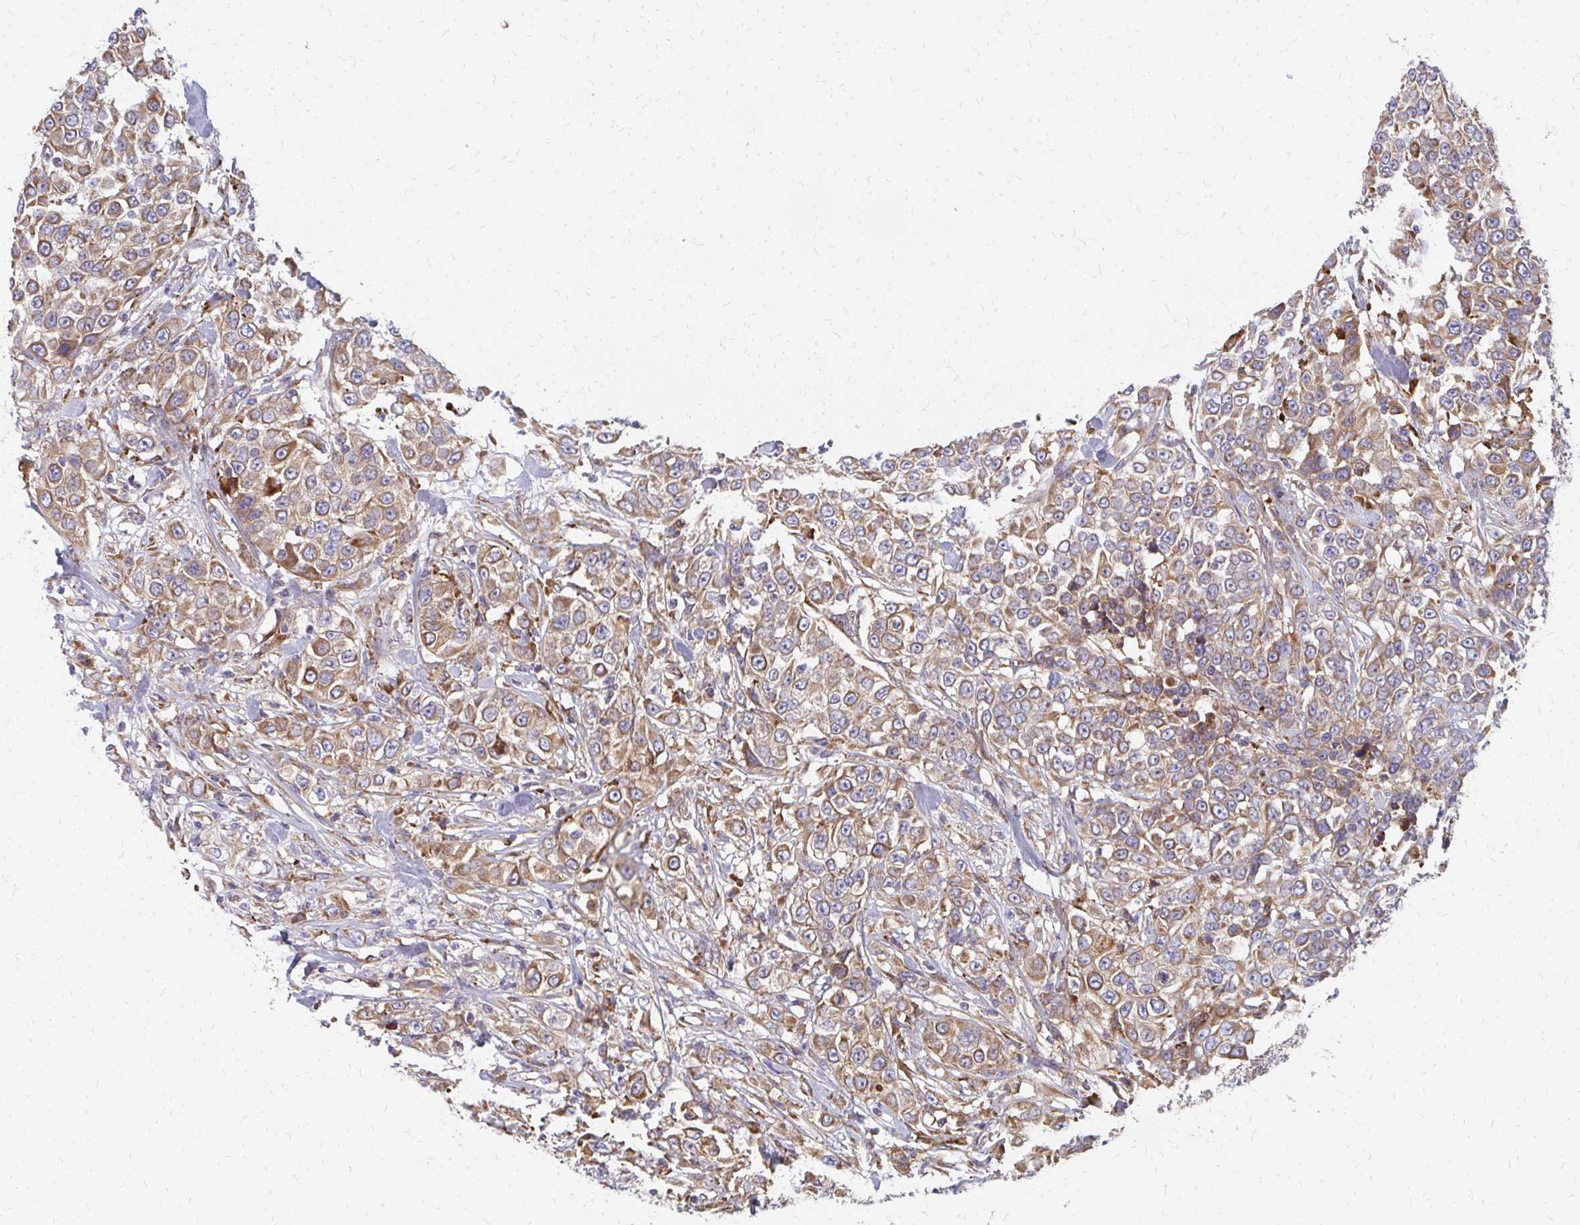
{"staining": {"intensity": "weak", "quantity": "25%-75%", "location": "cytoplasmic/membranous"}, "tissue": "urothelial cancer", "cell_type": "Tumor cells", "image_type": "cancer", "snomed": [{"axis": "morphology", "description": "Urothelial carcinoma, High grade"}, {"axis": "topography", "description": "Urinary bladder"}], "caption": "Weak cytoplasmic/membranous protein expression is appreciated in about 25%-75% of tumor cells in urothelial cancer.", "gene": "PPP1R13L", "patient": {"sex": "female", "age": 80}}